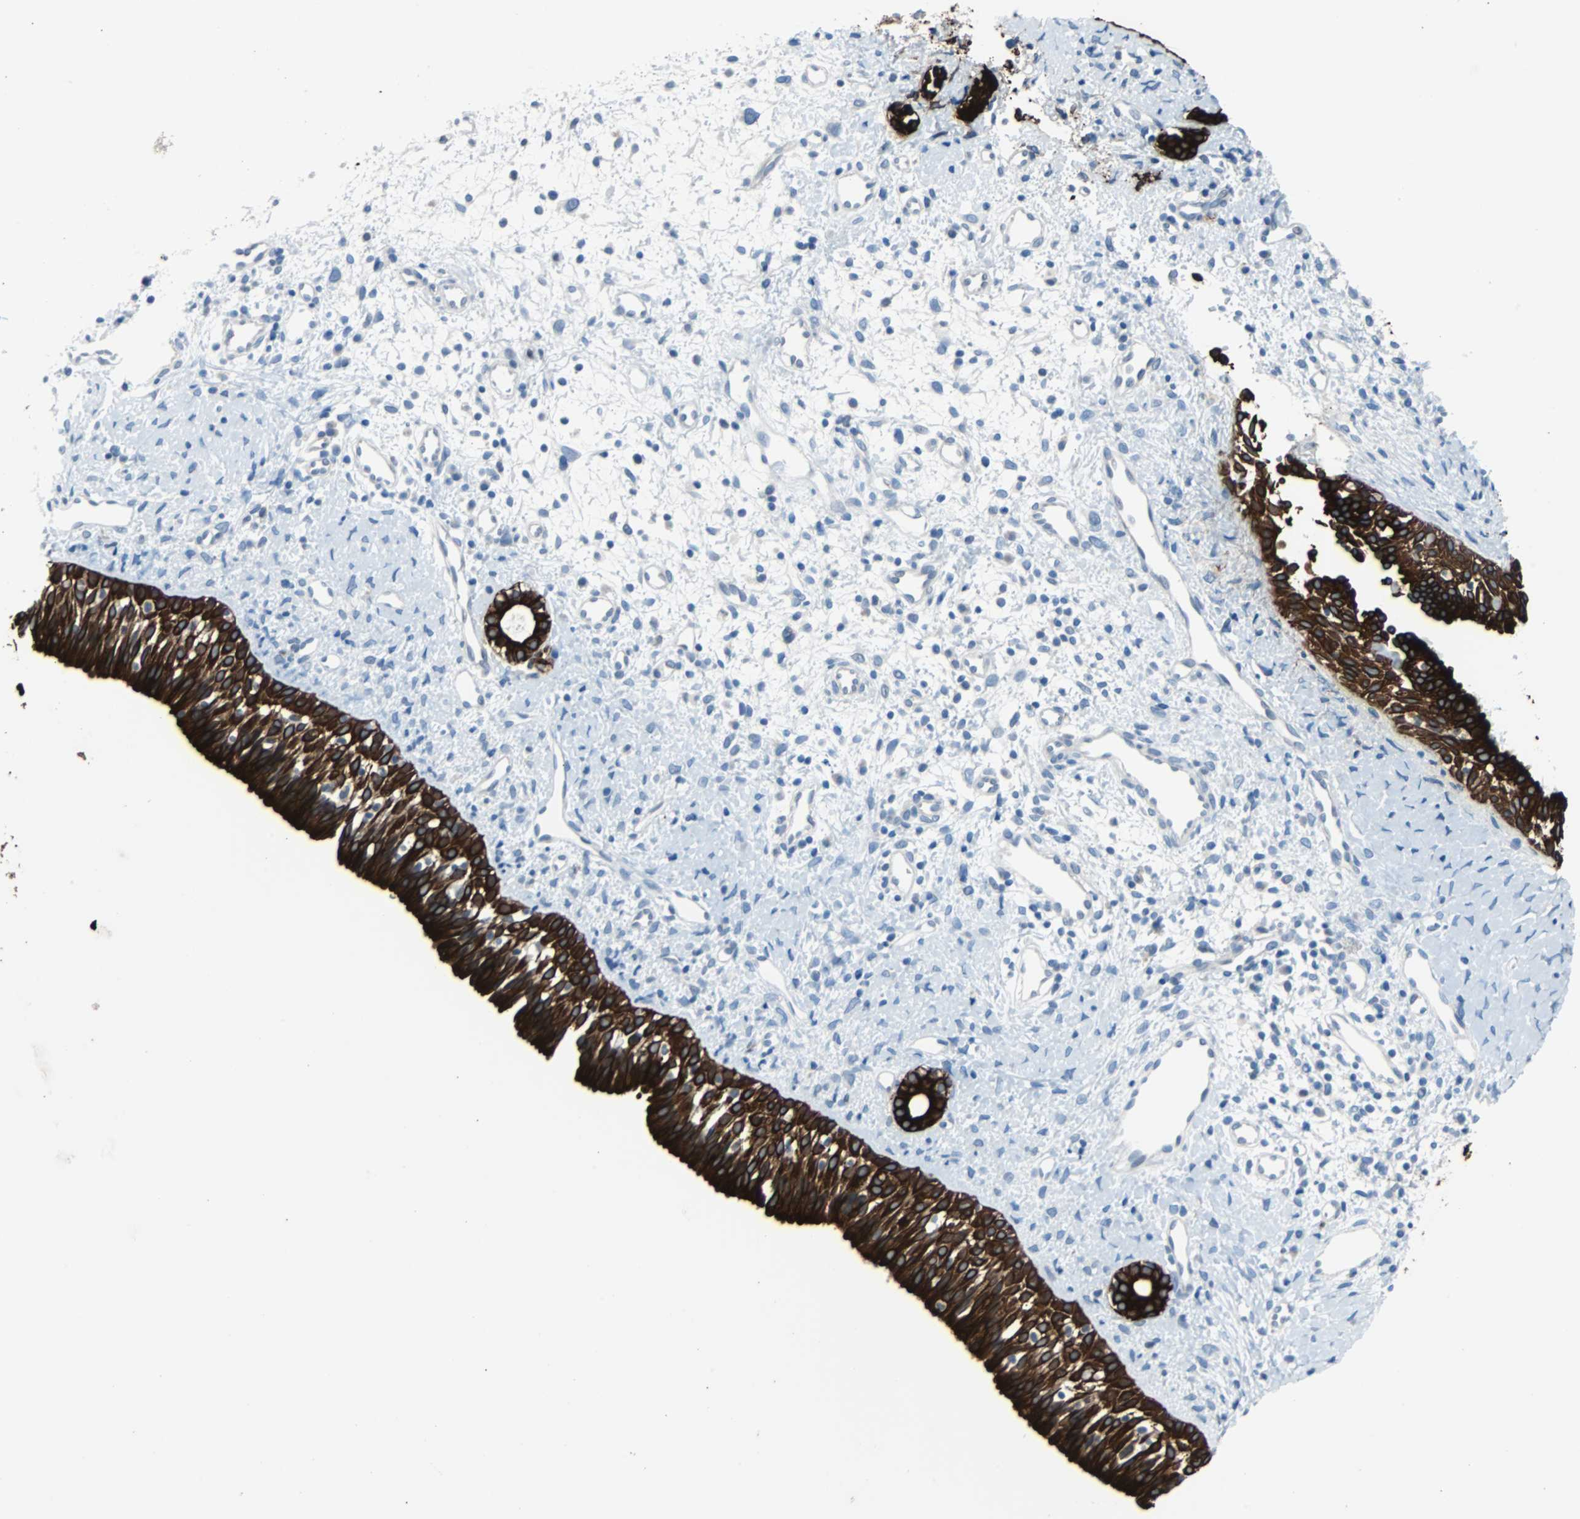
{"staining": {"intensity": "strong", "quantity": ">75%", "location": "cytoplasmic/membranous"}, "tissue": "nasopharynx", "cell_type": "Respiratory epithelial cells", "image_type": "normal", "snomed": [{"axis": "morphology", "description": "Normal tissue, NOS"}, {"axis": "topography", "description": "Nasopharynx"}], "caption": "Human nasopharynx stained with a brown dye reveals strong cytoplasmic/membranous positive expression in about >75% of respiratory epithelial cells.", "gene": "KRT7", "patient": {"sex": "male", "age": 22}}